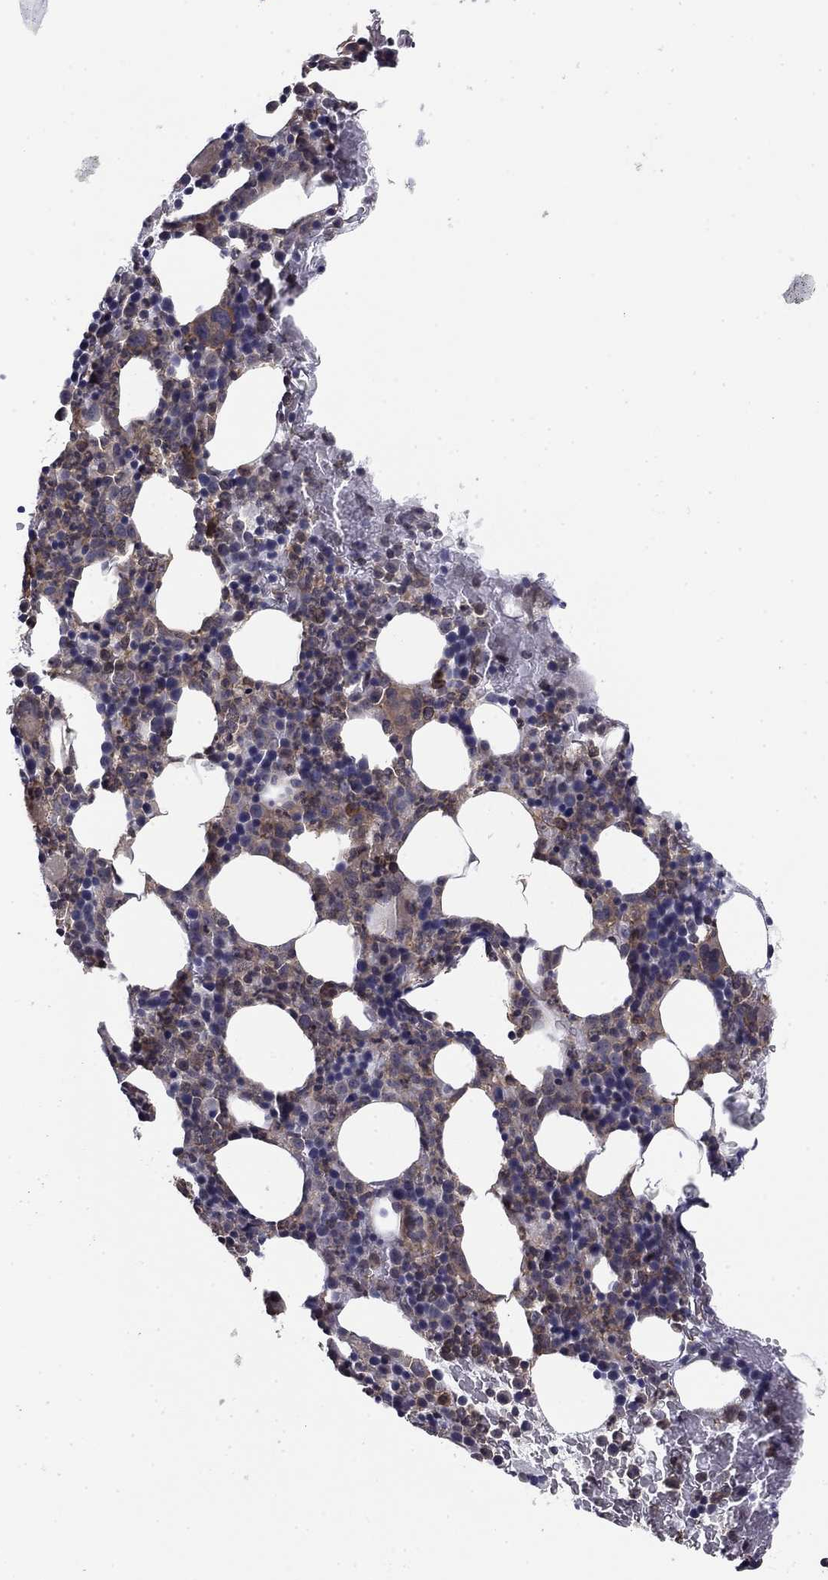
{"staining": {"intensity": "weak", "quantity": "25%-75%", "location": "cytoplasmic/membranous"}, "tissue": "bone marrow", "cell_type": "Hematopoietic cells", "image_type": "normal", "snomed": [{"axis": "morphology", "description": "Normal tissue, NOS"}, {"axis": "topography", "description": "Bone marrow"}], "caption": "Immunohistochemistry (IHC) of unremarkable human bone marrow exhibits low levels of weak cytoplasmic/membranous expression in about 25%-75% of hematopoietic cells.", "gene": "PLCB2", "patient": {"sex": "male", "age": 72}}